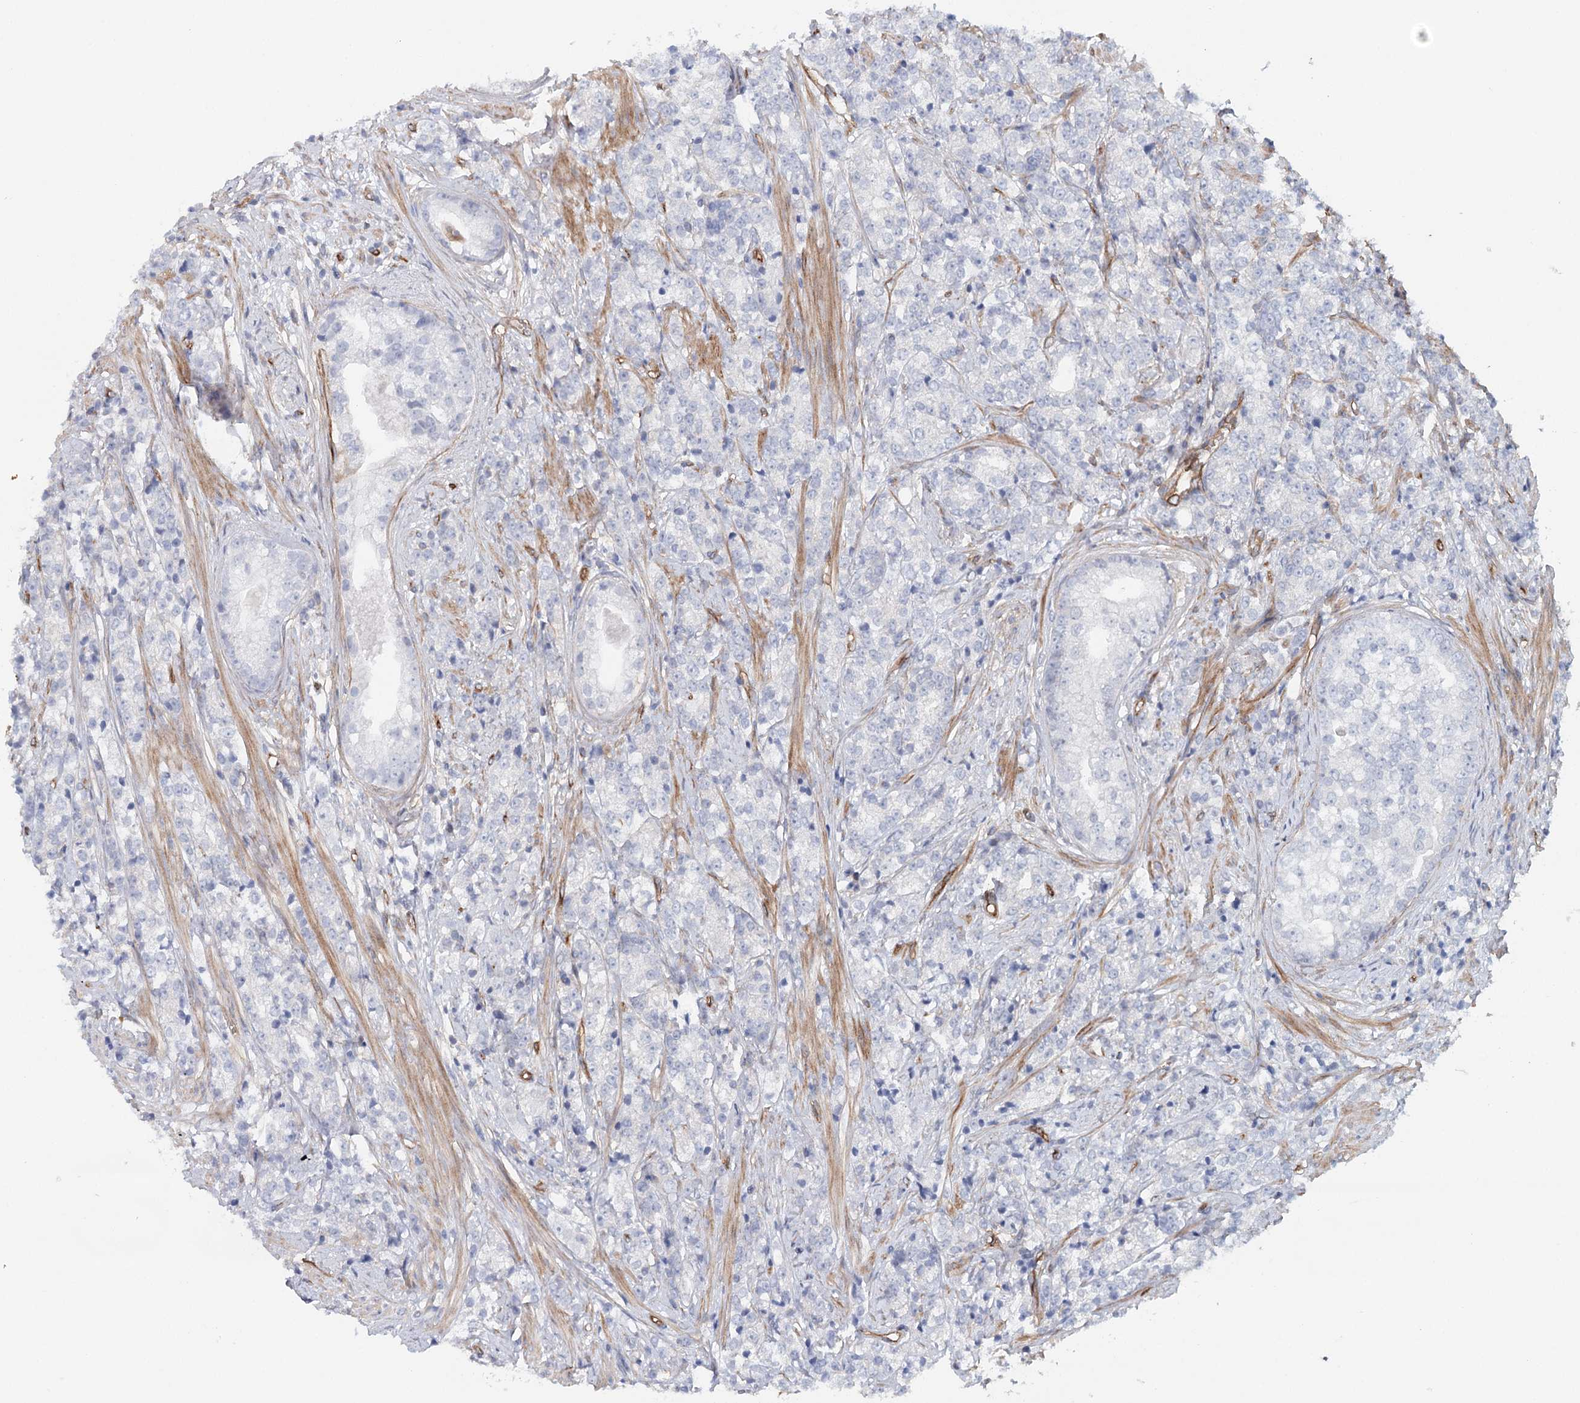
{"staining": {"intensity": "negative", "quantity": "none", "location": "none"}, "tissue": "prostate cancer", "cell_type": "Tumor cells", "image_type": "cancer", "snomed": [{"axis": "morphology", "description": "Adenocarcinoma, High grade"}, {"axis": "topography", "description": "Prostate"}], "caption": "IHC of human prostate cancer (adenocarcinoma (high-grade)) reveals no staining in tumor cells.", "gene": "SYNPO", "patient": {"sex": "male", "age": 69}}